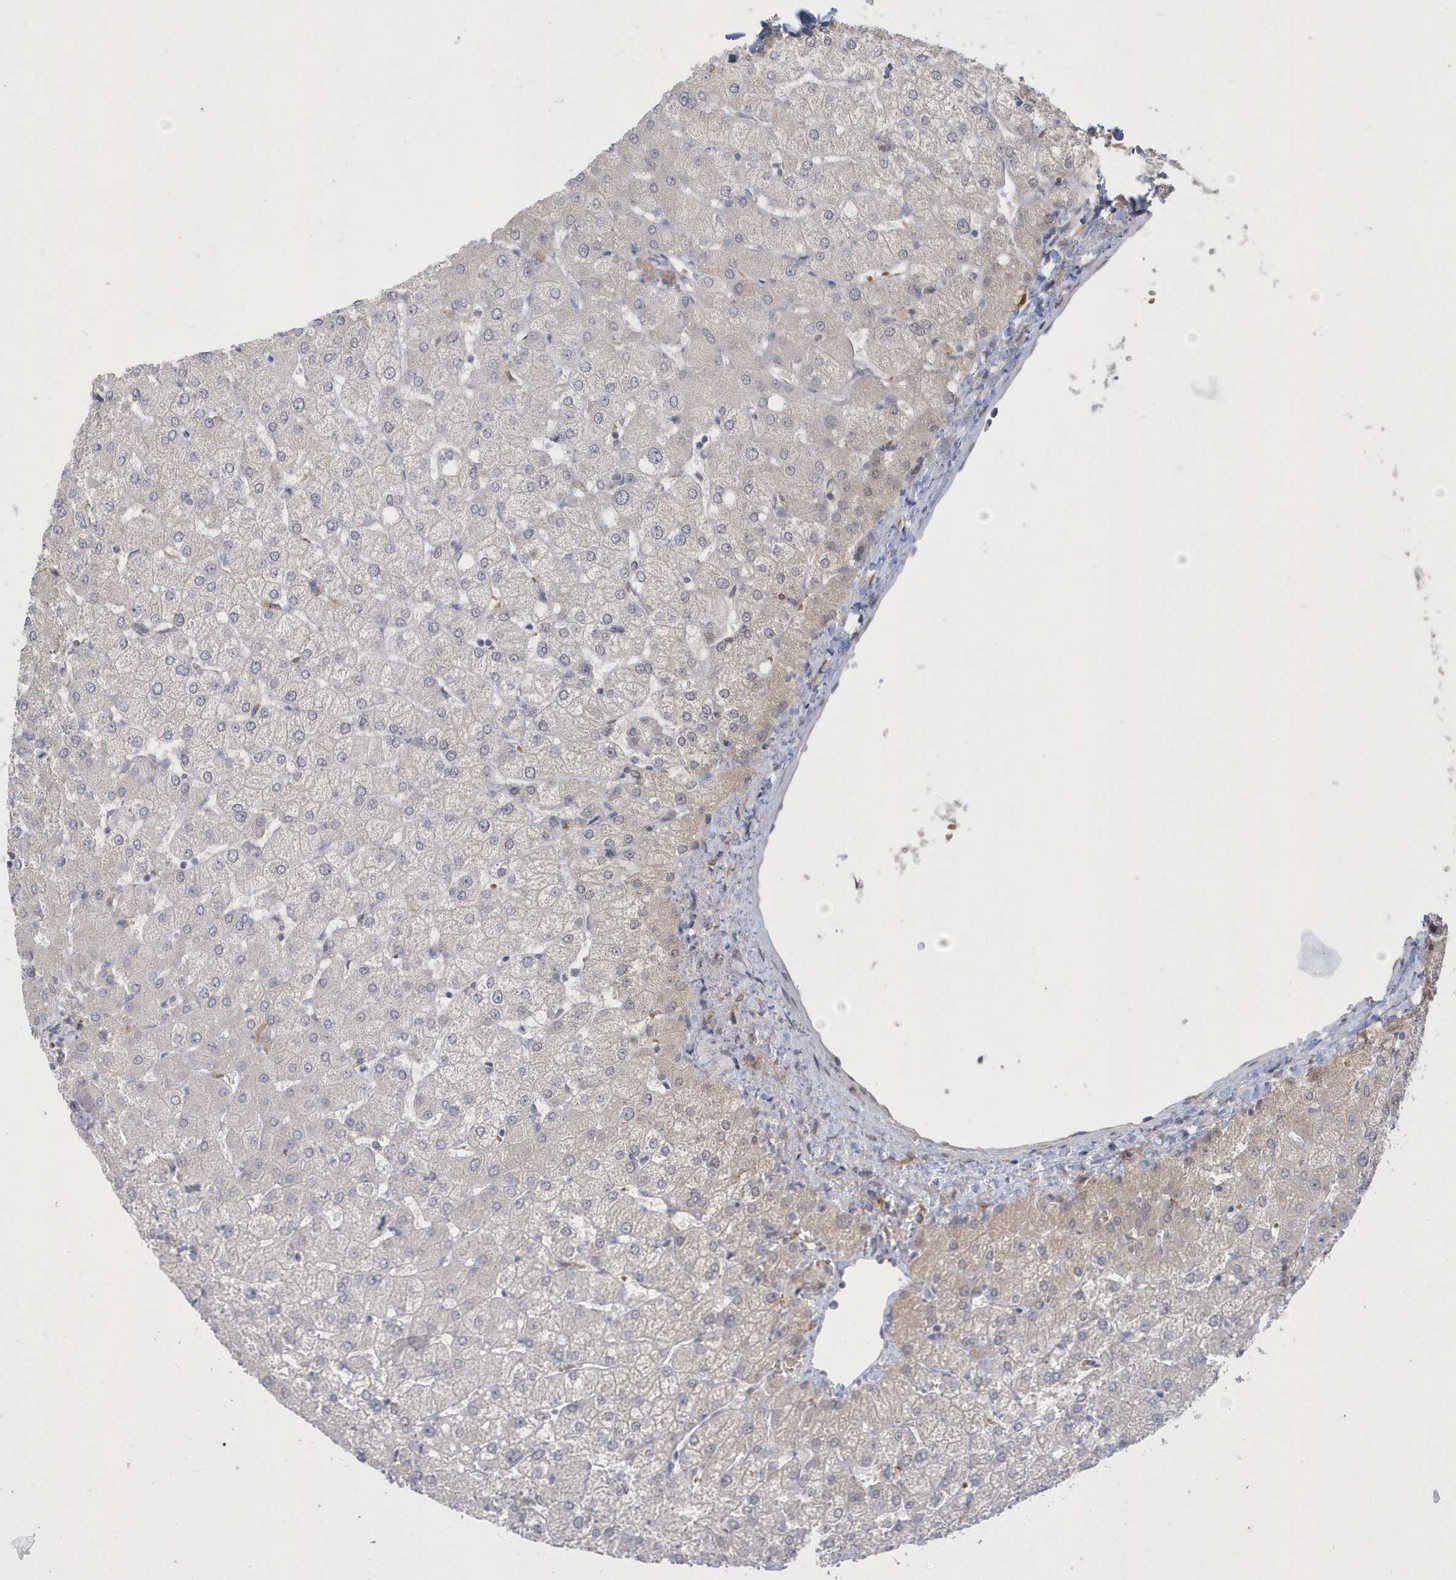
{"staining": {"intensity": "moderate", "quantity": ">75%", "location": "cytoplasmic/membranous"}, "tissue": "liver", "cell_type": "Cholangiocytes", "image_type": "normal", "snomed": [{"axis": "morphology", "description": "Normal tissue, NOS"}, {"axis": "topography", "description": "Liver"}], "caption": "Immunohistochemical staining of unremarkable liver exhibits medium levels of moderate cytoplasmic/membranous positivity in approximately >75% of cholangiocytes. (DAB = brown stain, brightfield microscopy at high magnification).", "gene": "TSPEAR", "patient": {"sex": "female", "age": 54}}